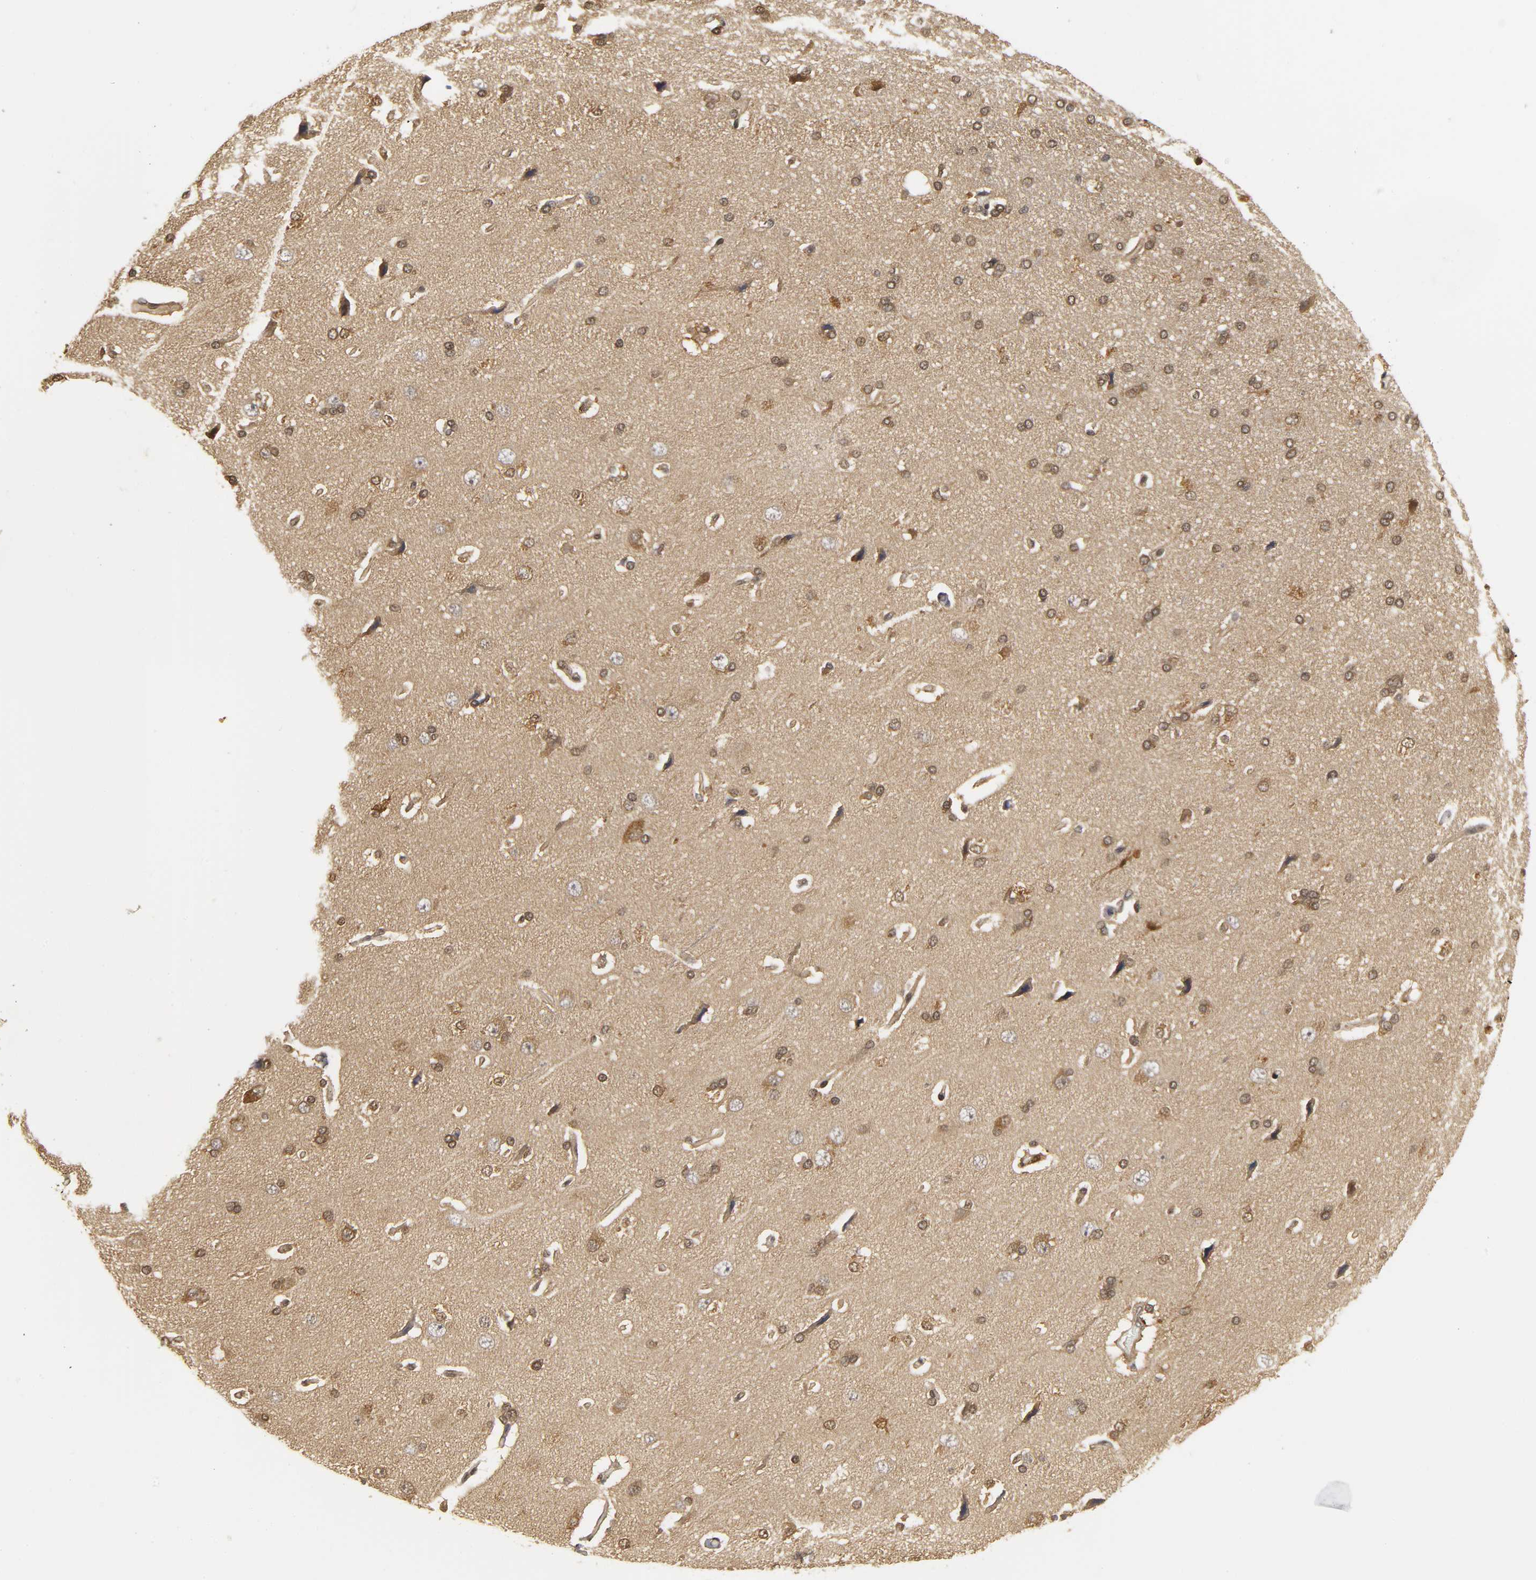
{"staining": {"intensity": "weak", "quantity": ">75%", "location": "cytoplasmic/membranous"}, "tissue": "cerebral cortex", "cell_type": "Endothelial cells", "image_type": "normal", "snomed": [{"axis": "morphology", "description": "Normal tissue, NOS"}, {"axis": "topography", "description": "Cerebral cortex"}], "caption": "IHC image of benign cerebral cortex stained for a protein (brown), which reveals low levels of weak cytoplasmic/membranous staining in about >75% of endothelial cells.", "gene": "PARK7", "patient": {"sex": "male", "age": 62}}